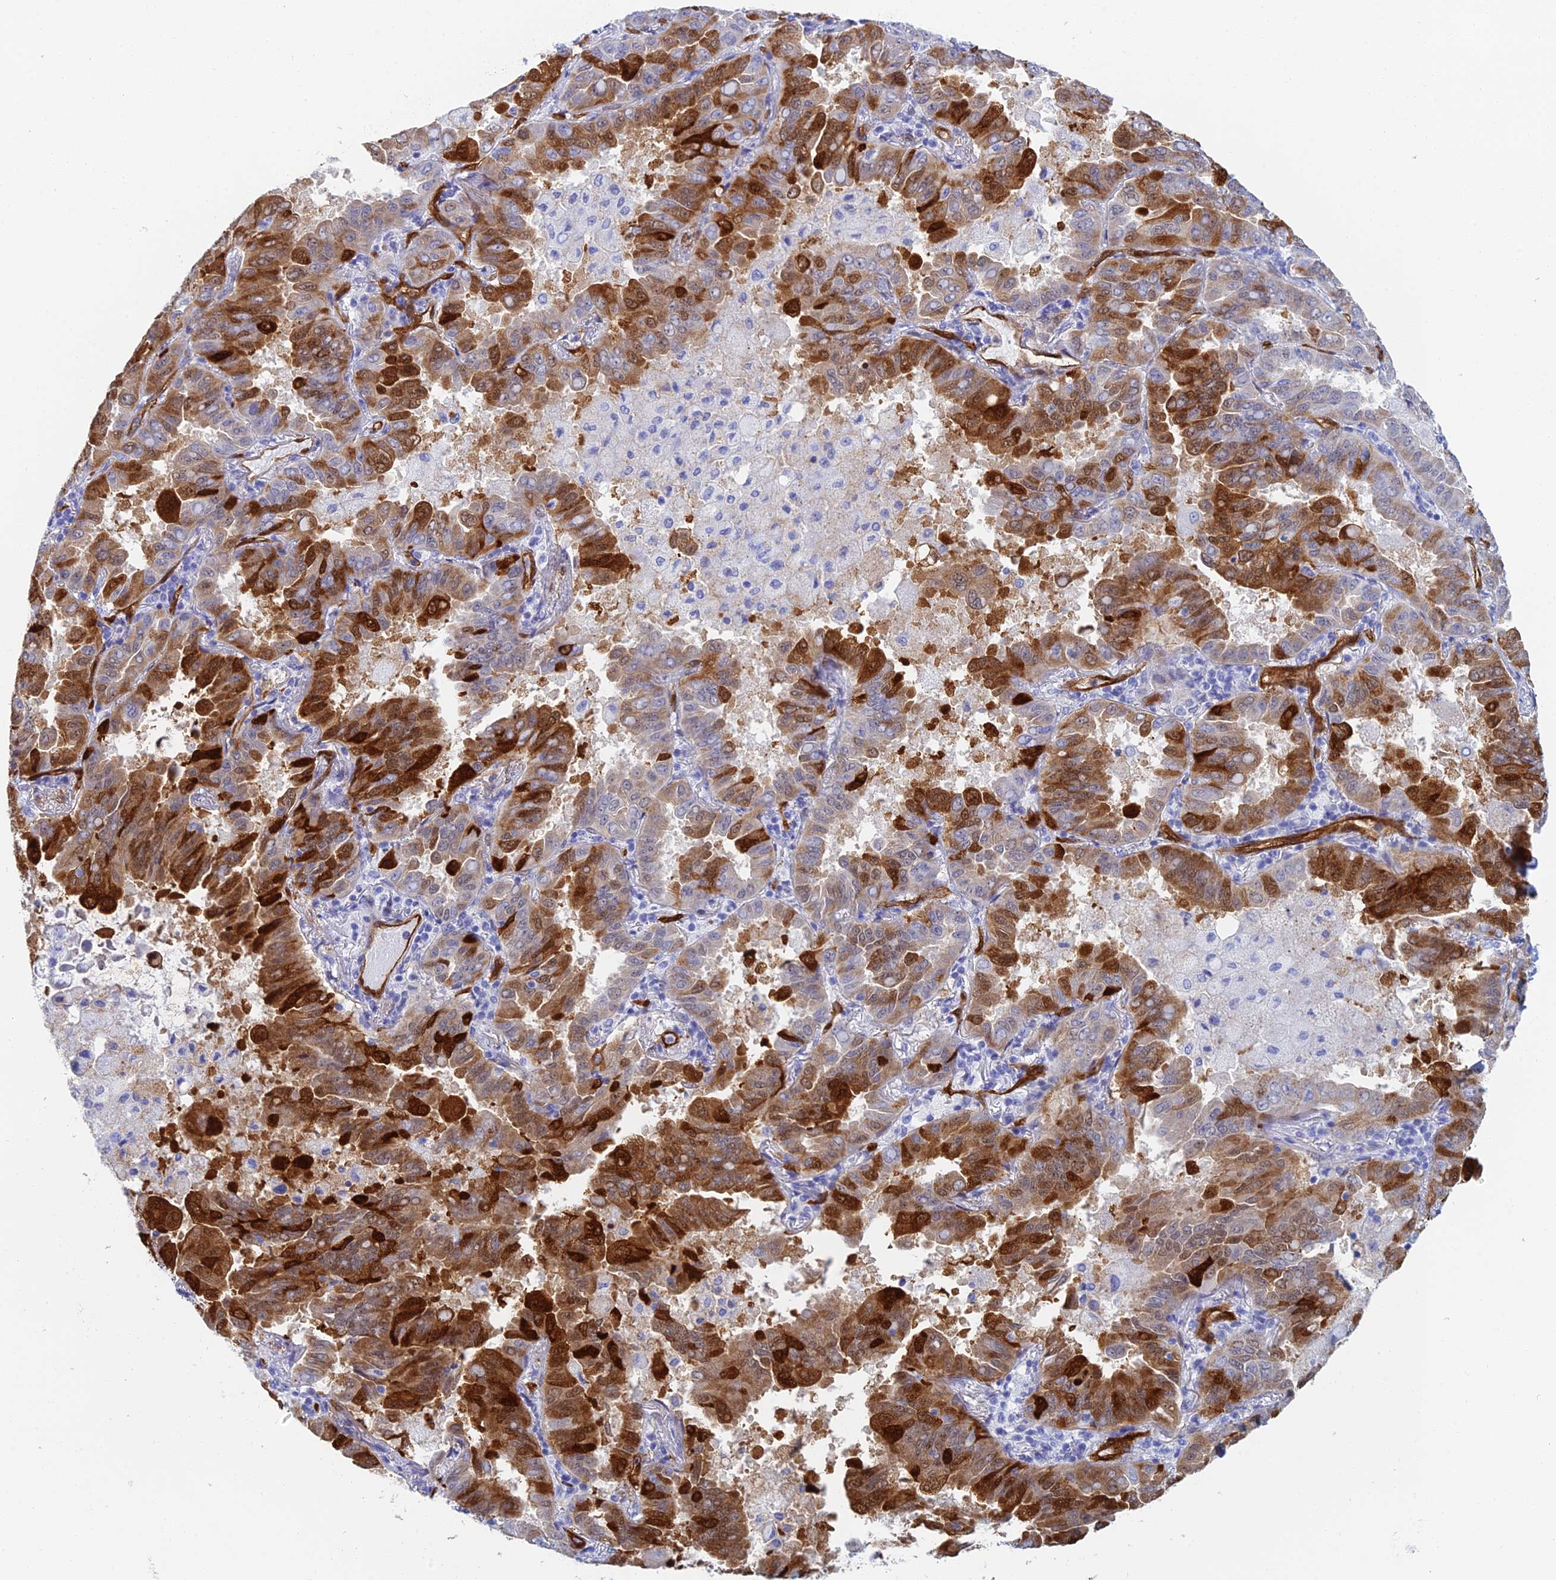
{"staining": {"intensity": "strong", "quantity": "25%-75%", "location": "cytoplasmic/membranous"}, "tissue": "lung cancer", "cell_type": "Tumor cells", "image_type": "cancer", "snomed": [{"axis": "morphology", "description": "Adenocarcinoma, NOS"}, {"axis": "topography", "description": "Lung"}], "caption": "Approximately 25%-75% of tumor cells in human adenocarcinoma (lung) demonstrate strong cytoplasmic/membranous protein expression as visualized by brown immunohistochemical staining.", "gene": "CRIP2", "patient": {"sex": "male", "age": 64}}